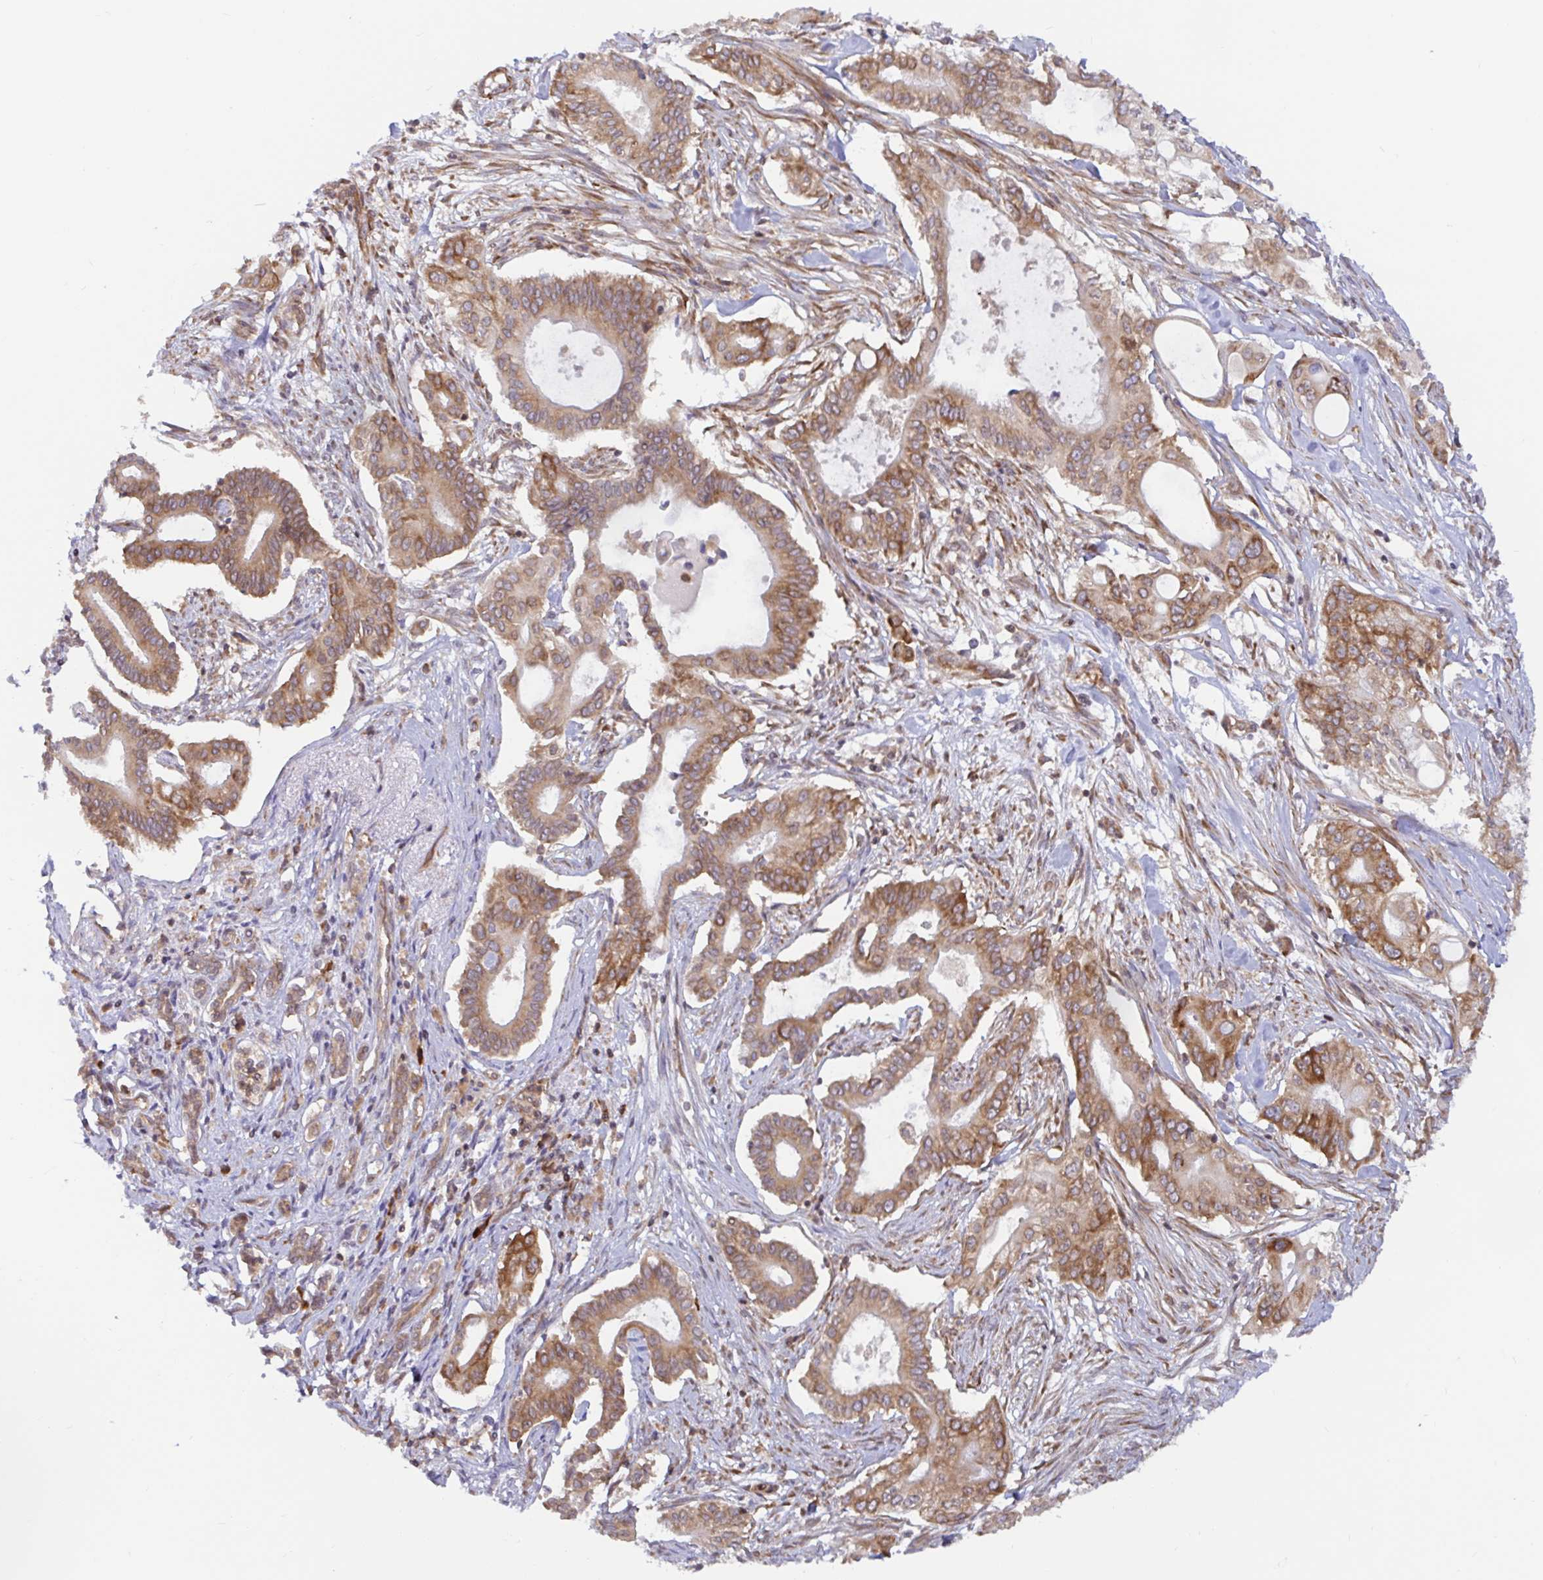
{"staining": {"intensity": "moderate", "quantity": ">75%", "location": "cytoplasmic/membranous"}, "tissue": "pancreatic cancer", "cell_type": "Tumor cells", "image_type": "cancer", "snomed": [{"axis": "morphology", "description": "Adenocarcinoma, NOS"}, {"axis": "topography", "description": "Pancreas"}], "caption": "This is an image of IHC staining of adenocarcinoma (pancreatic), which shows moderate positivity in the cytoplasmic/membranous of tumor cells.", "gene": "LARP1", "patient": {"sex": "female", "age": 68}}